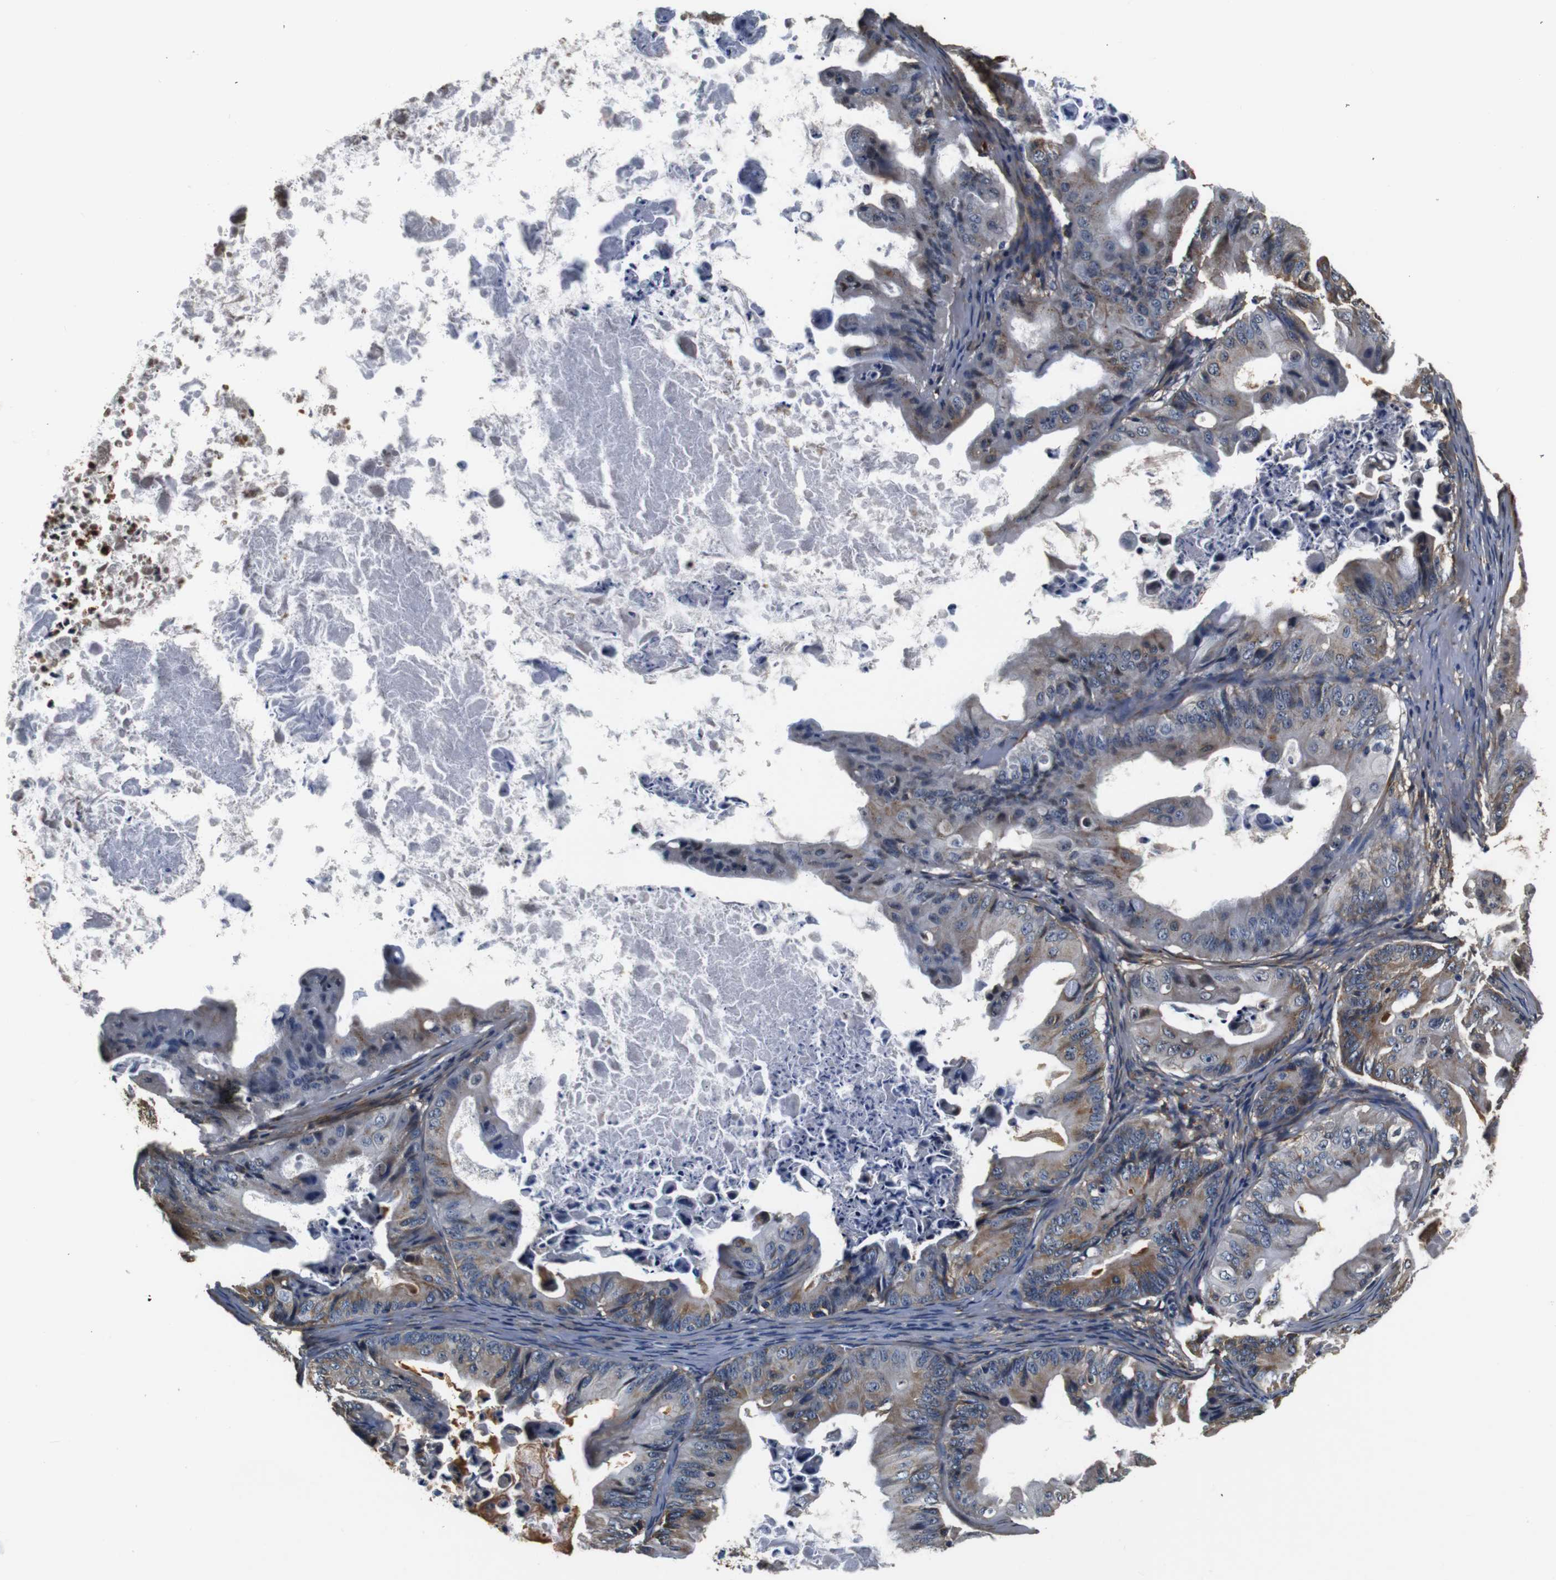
{"staining": {"intensity": "moderate", "quantity": "25%-75%", "location": "cytoplasmic/membranous"}, "tissue": "ovarian cancer", "cell_type": "Tumor cells", "image_type": "cancer", "snomed": [{"axis": "morphology", "description": "Cystadenocarcinoma, mucinous, NOS"}, {"axis": "topography", "description": "Ovary"}], "caption": "Human ovarian cancer stained for a protein (brown) exhibits moderate cytoplasmic/membranous positive staining in approximately 25%-75% of tumor cells.", "gene": "COL1A1", "patient": {"sex": "female", "age": 37}}